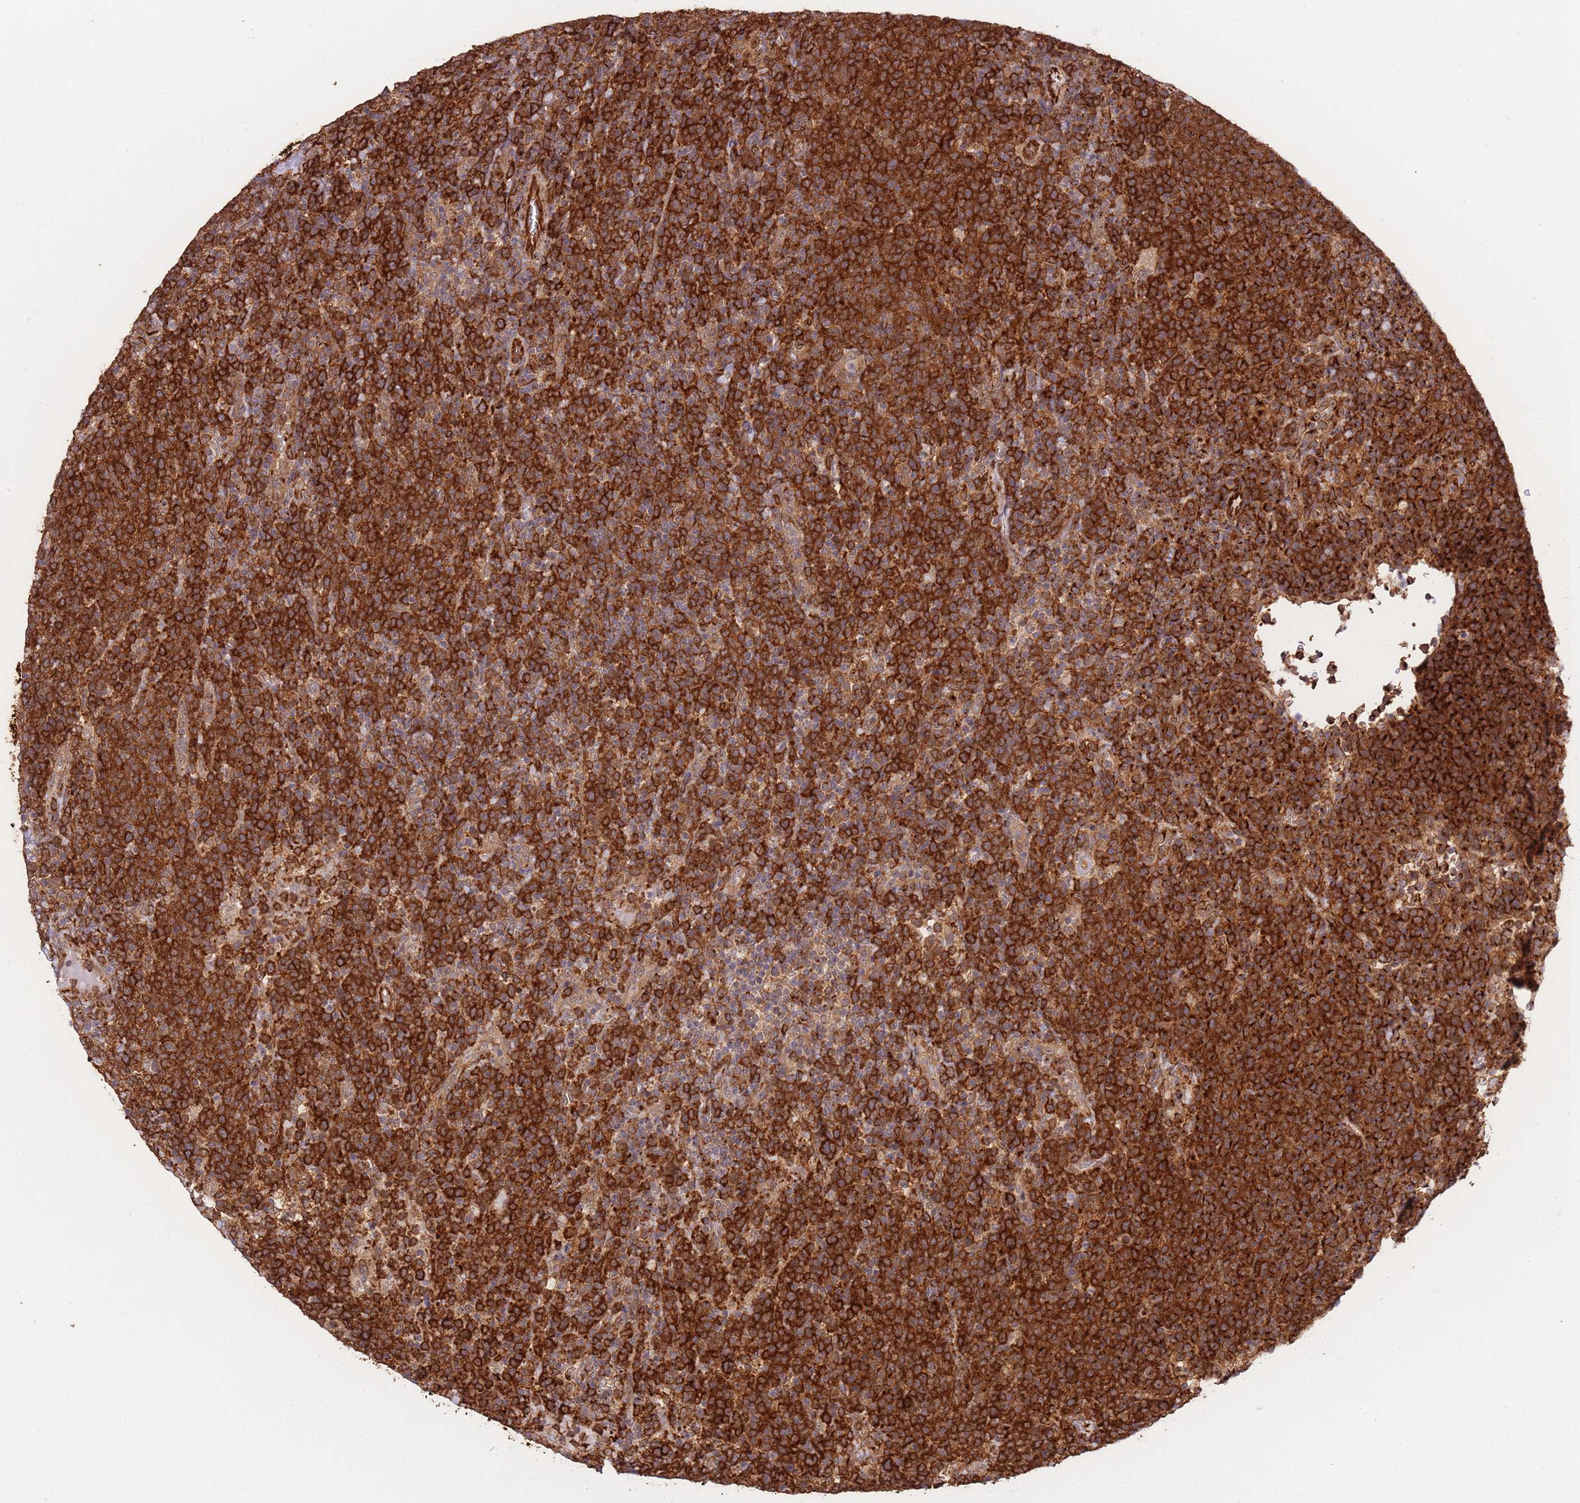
{"staining": {"intensity": "strong", "quantity": ">75%", "location": "cytoplasmic/membranous"}, "tissue": "lymphoma", "cell_type": "Tumor cells", "image_type": "cancer", "snomed": [{"axis": "morphology", "description": "Malignant lymphoma, non-Hodgkin's type, High grade"}, {"axis": "topography", "description": "Lymph node"}], "caption": "IHC histopathology image of neoplastic tissue: human lymphoma stained using immunohistochemistry (IHC) reveals high levels of strong protein expression localized specifically in the cytoplasmic/membranous of tumor cells, appearing as a cytoplasmic/membranous brown color.", "gene": "EXOSC8", "patient": {"sex": "male", "age": 61}}